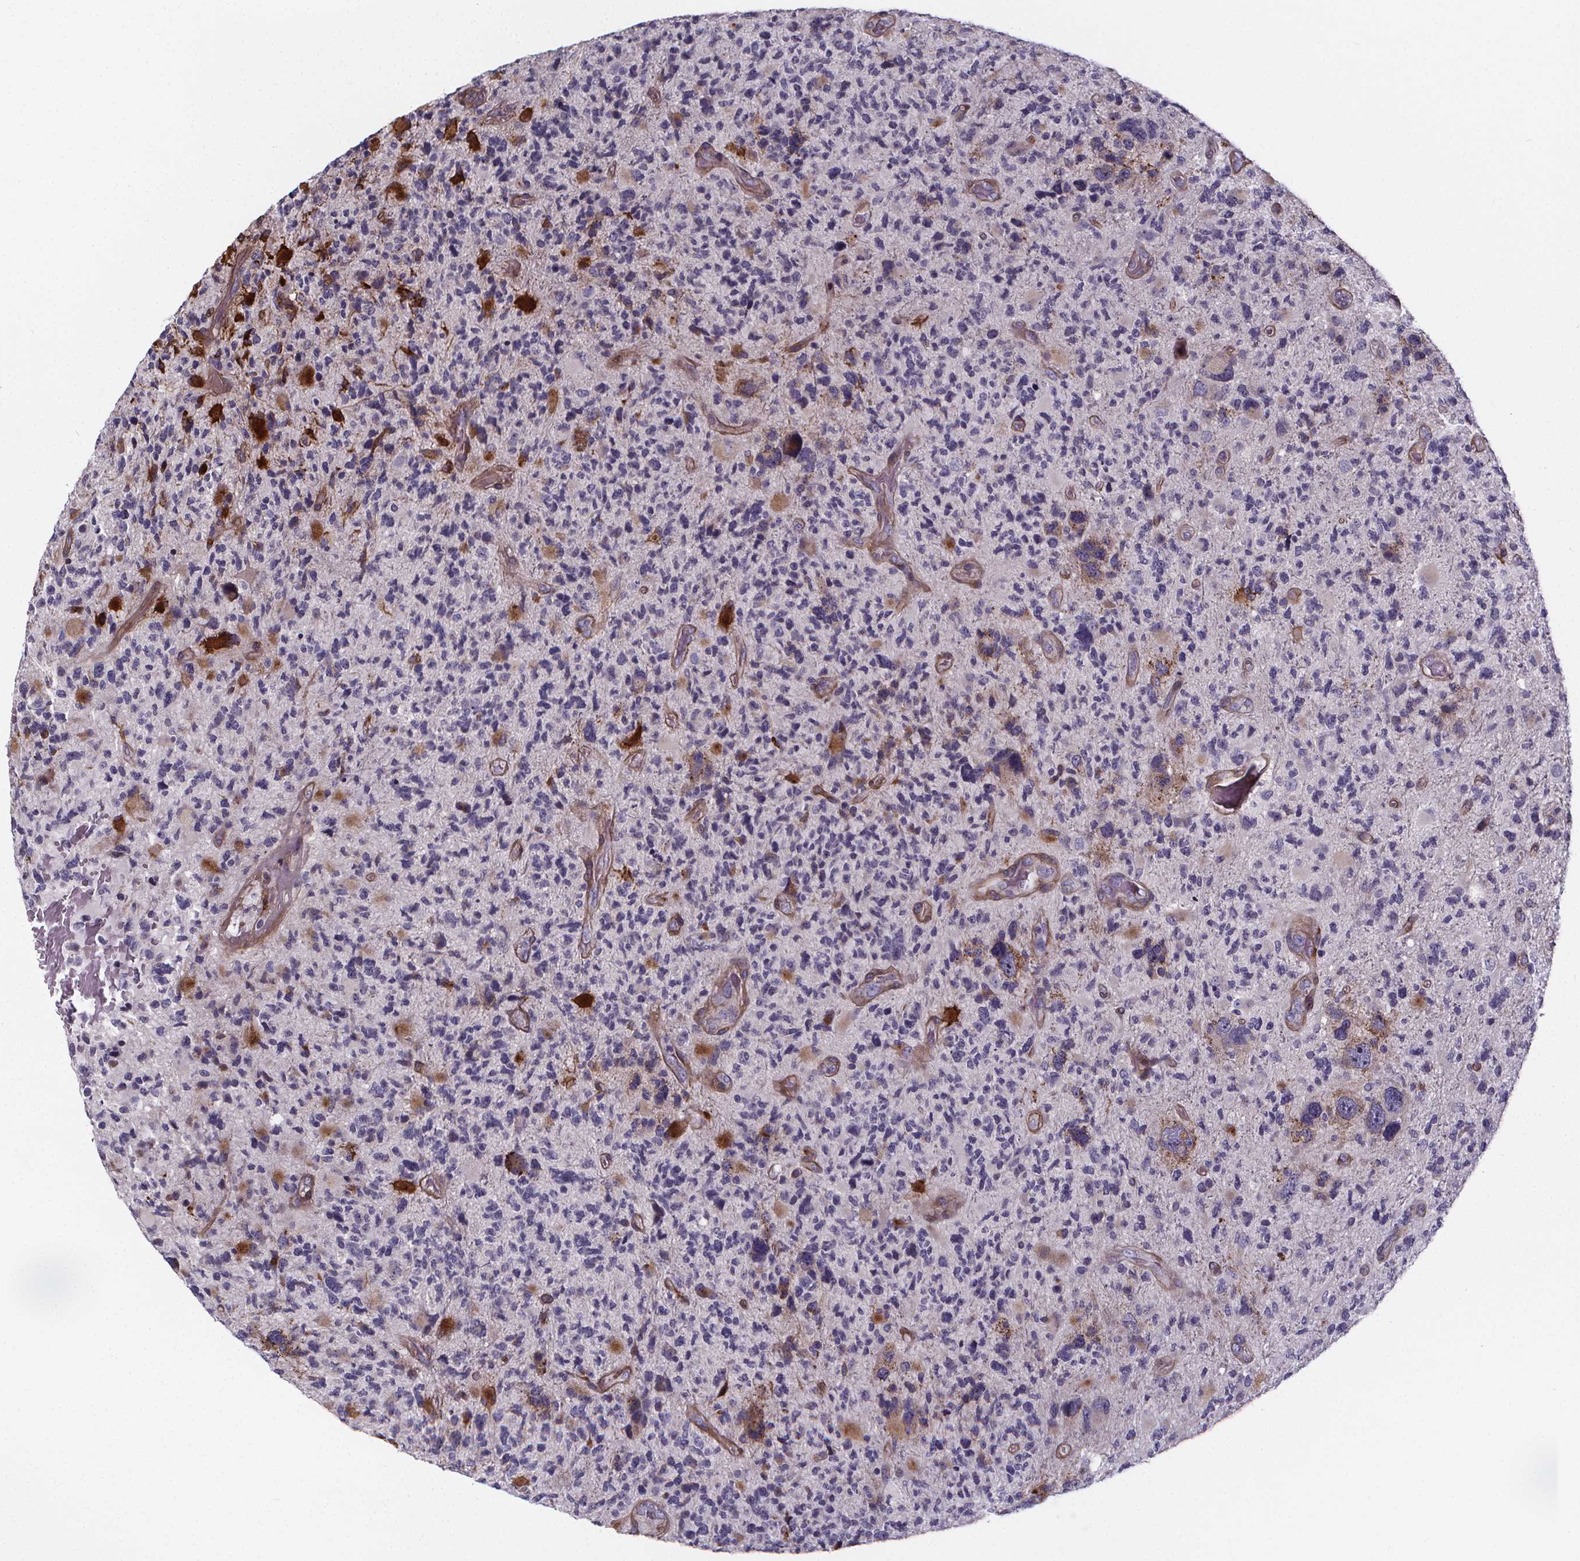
{"staining": {"intensity": "negative", "quantity": "none", "location": "none"}, "tissue": "glioma", "cell_type": "Tumor cells", "image_type": "cancer", "snomed": [{"axis": "morphology", "description": "Glioma, malignant, High grade"}, {"axis": "topography", "description": "Brain"}], "caption": "Tumor cells show no significant positivity in malignant glioma (high-grade).", "gene": "AEBP1", "patient": {"sex": "female", "age": 71}}